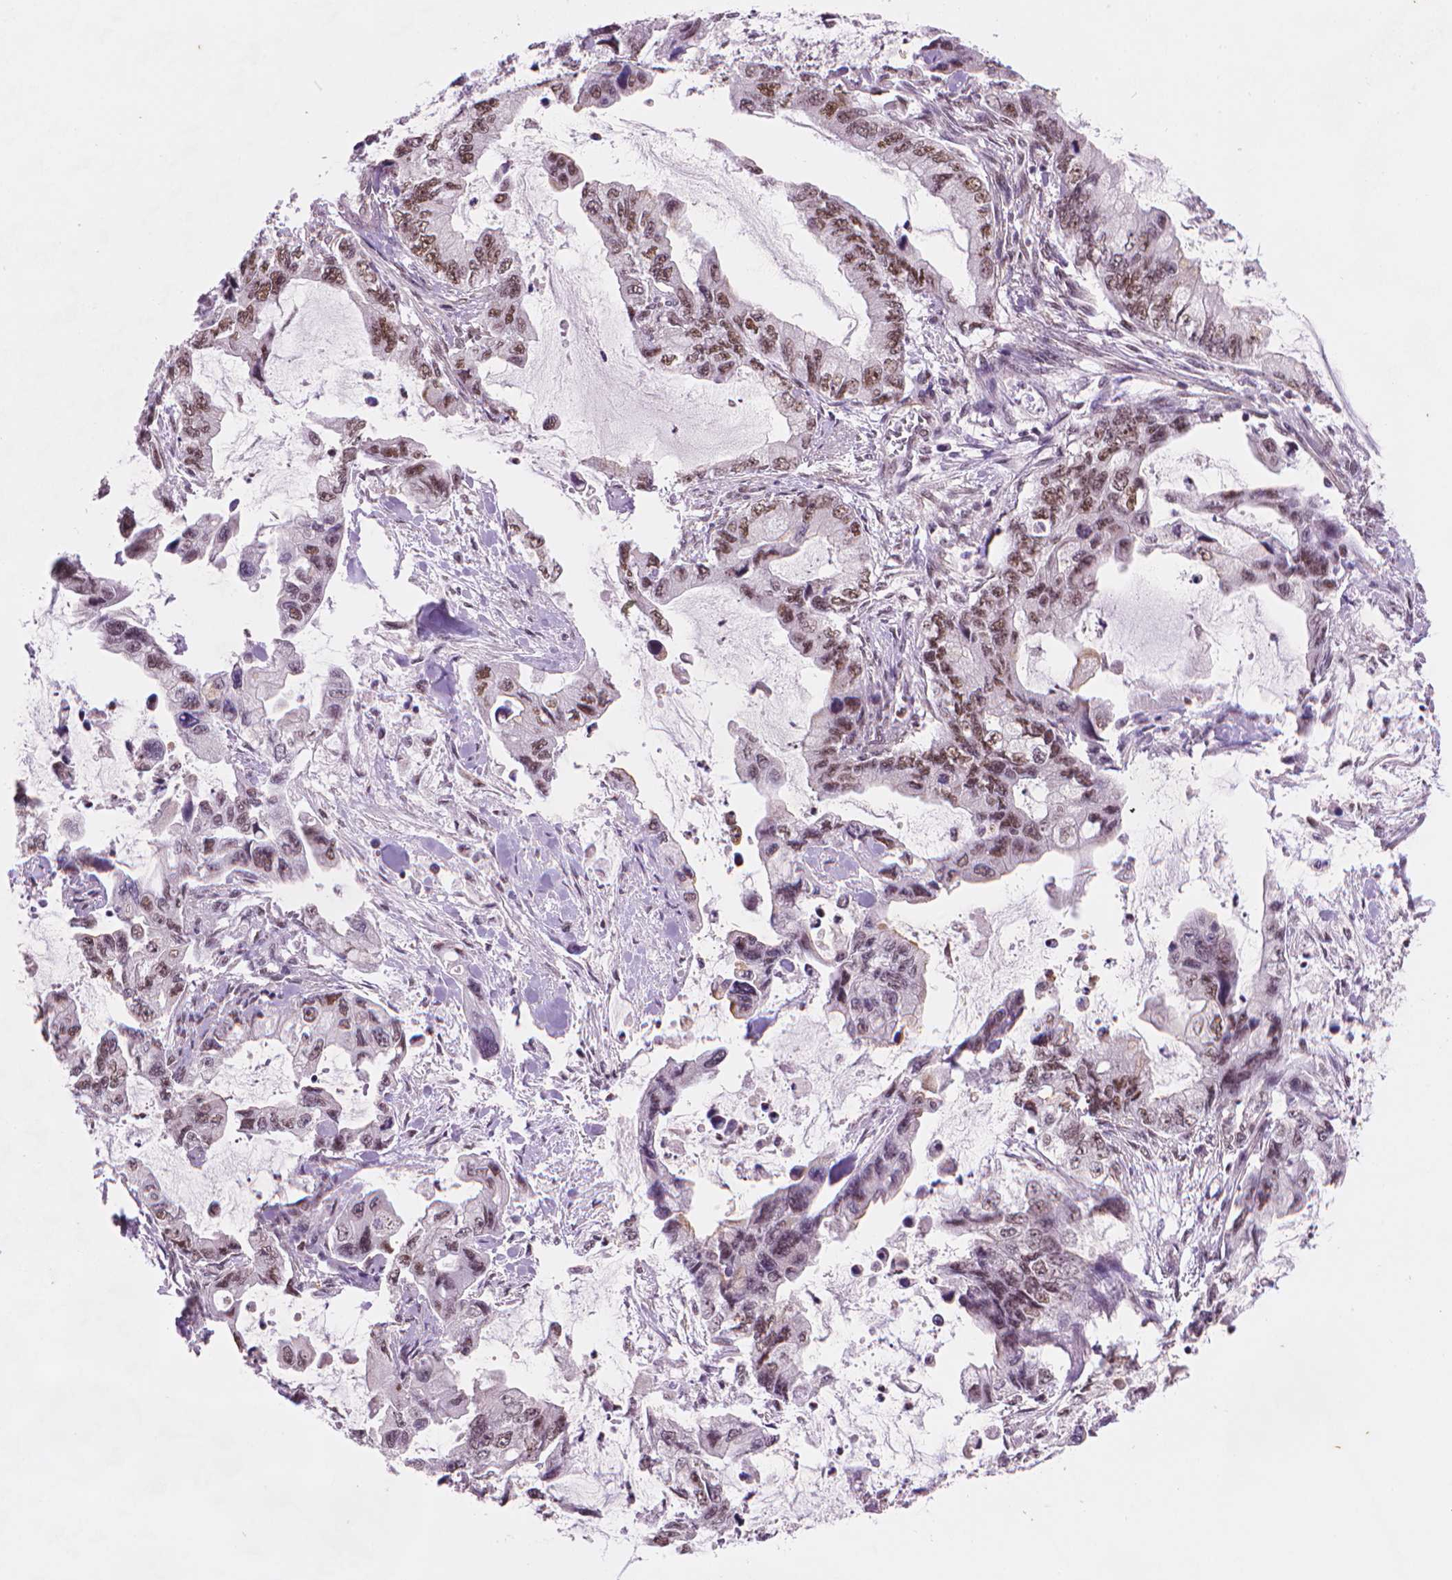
{"staining": {"intensity": "weak", "quantity": "25%-75%", "location": "nuclear"}, "tissue": "stomach cancer", "cell_type": "Tumor cells", "image_type": "cancer", "snomed": [{"axis": "morphology", "description": "Adenocarcinoma, NOS"}, {"axis": "topography", "description": "Pancreas"}, {"axis": "topography", "description": "Stomach, upper"}, {"axis": "topography", "description": "Stomach"}], "caption": "IHC of human stomach cancer shows low levels of weak nuclear expression in about 25%-75% of tumor cells.", "gene": "UBN1", "patient": {"sex": "male", "age": 77}}